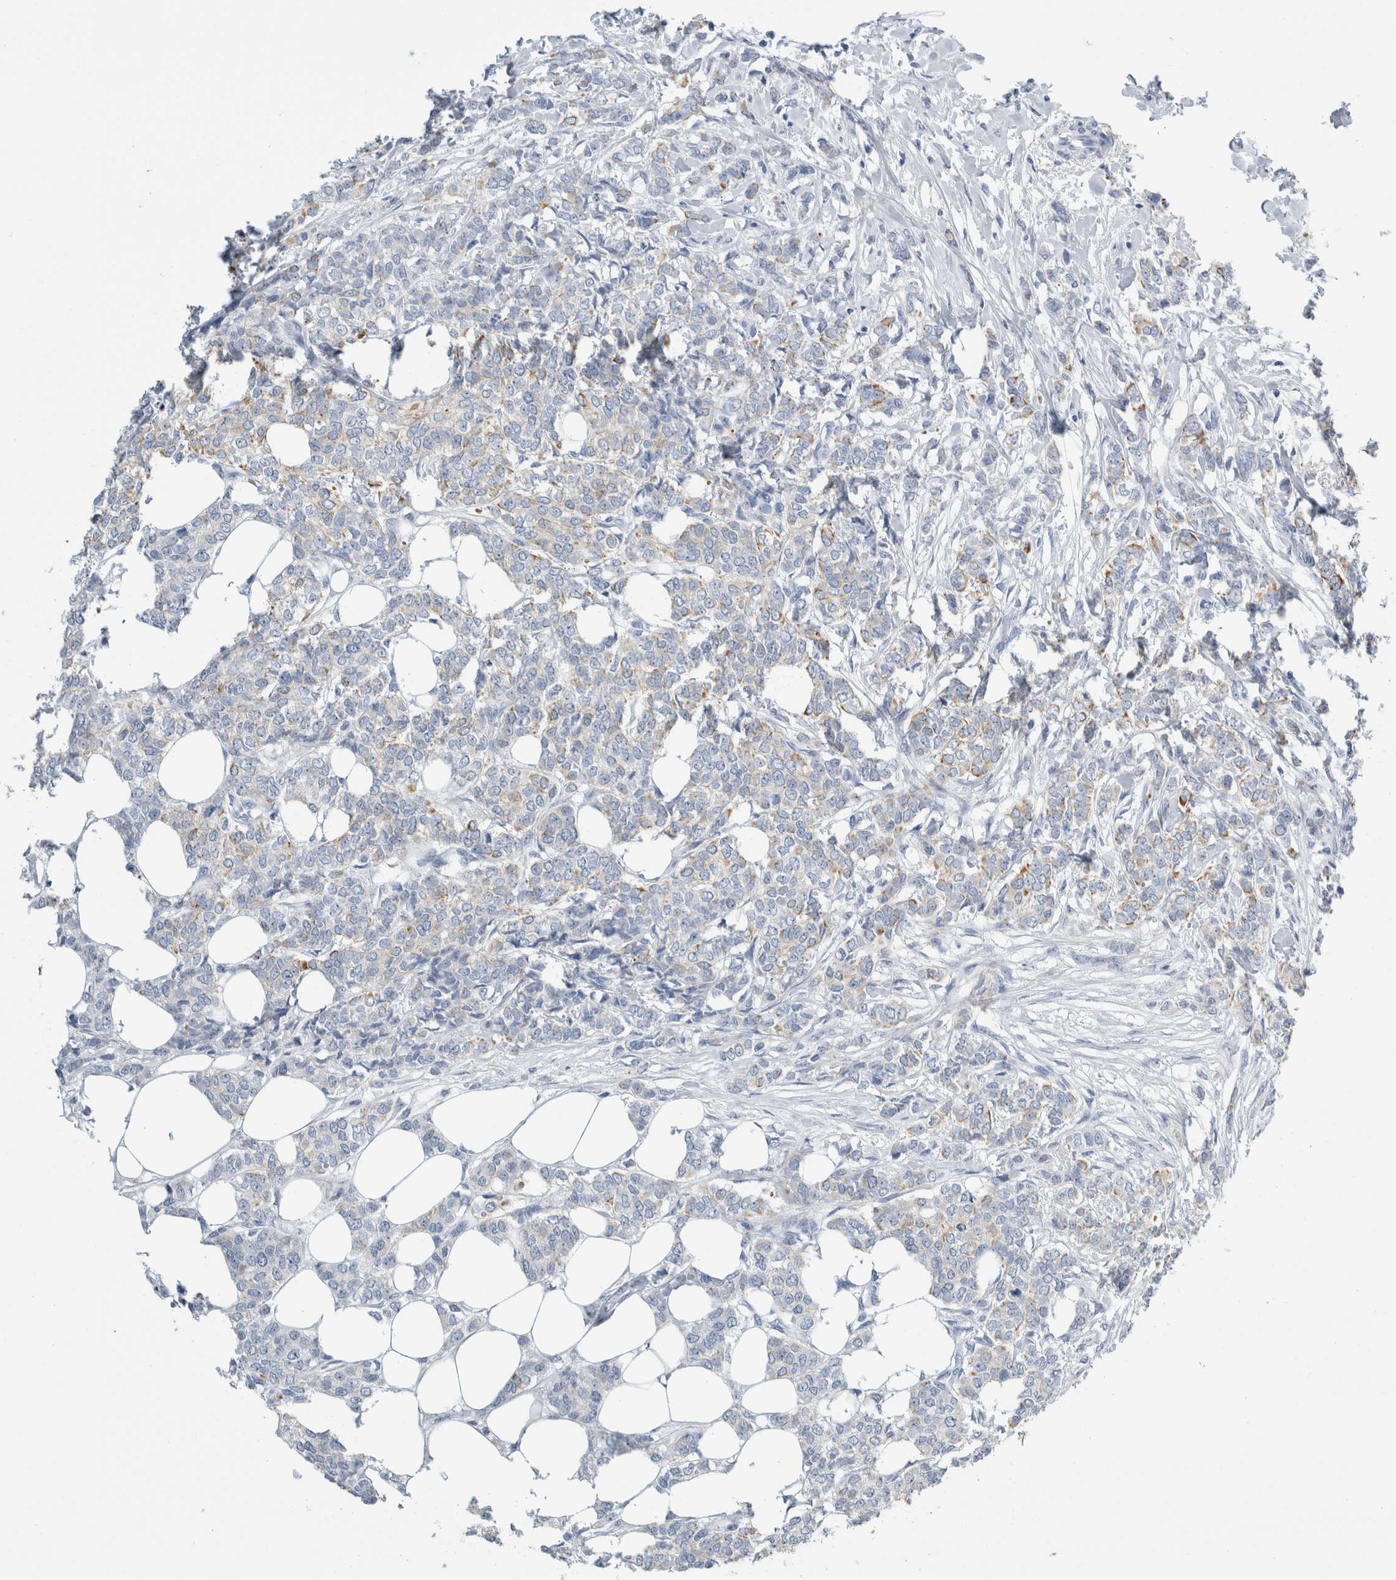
{"staining": {"intensity": "moderate", "quantity": "<25%", "location": "cytoplasmic/membranous"}, "tissue": "breast cancer", "cell_type": "Tumor cells", "image_type": "cancer", "snomed": [{"axis": "morphology", "description": "Lobular carcinoma"}, {"axis": "topography", "description": "Skin"}, {"axis": "topography", "description": "Breast"}], "caption": "About <25% of tumor cells in lobular carcinoma (breast) display moderate cytoplasmic/membranous protein expression as visualized by brown immunohistochemical staining.", "gene": "RPH3AL", "patient": {"sex": "female", "age": 46}}